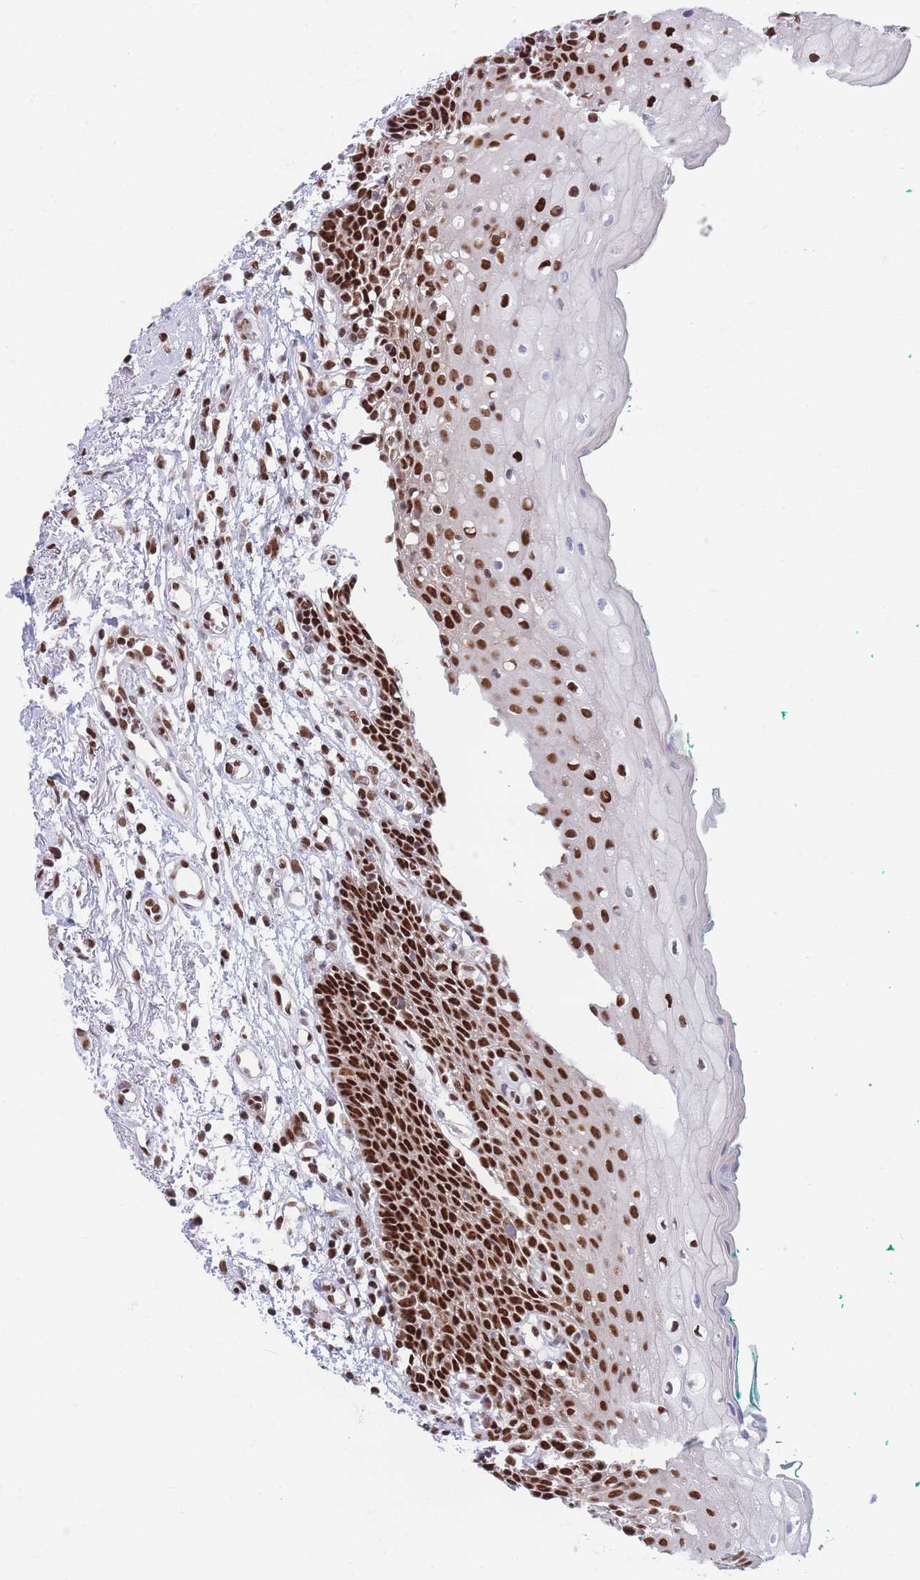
{"staining": {"intensity": "strong", "quantity": ">75%", "location": "nuclear"}, "tissue": "oral mucosa", "cell_type": "Squamous epithelial cells", "image_type": "normal", "snomed": [{"axis": "morphology", "description": "Normal tissue, NOS"}, {"axis": "morphology", "description": "Squamous cell carcinoma, NOS"}, {"axis": "topography", "description": "Oral tissue"}, {"axis": "topography", "description": "Tounge, NOS"}, {"axis": "topography", "description": "Head-Neck"}], "caption": "Brown immunohistochemical staining in benign oral mucosa reveals strong nuclear staining in approximately >75% of squamous epithelial cells.", "gene": "DNAJC3", "patient": {"sex": "male", "age": 79}}